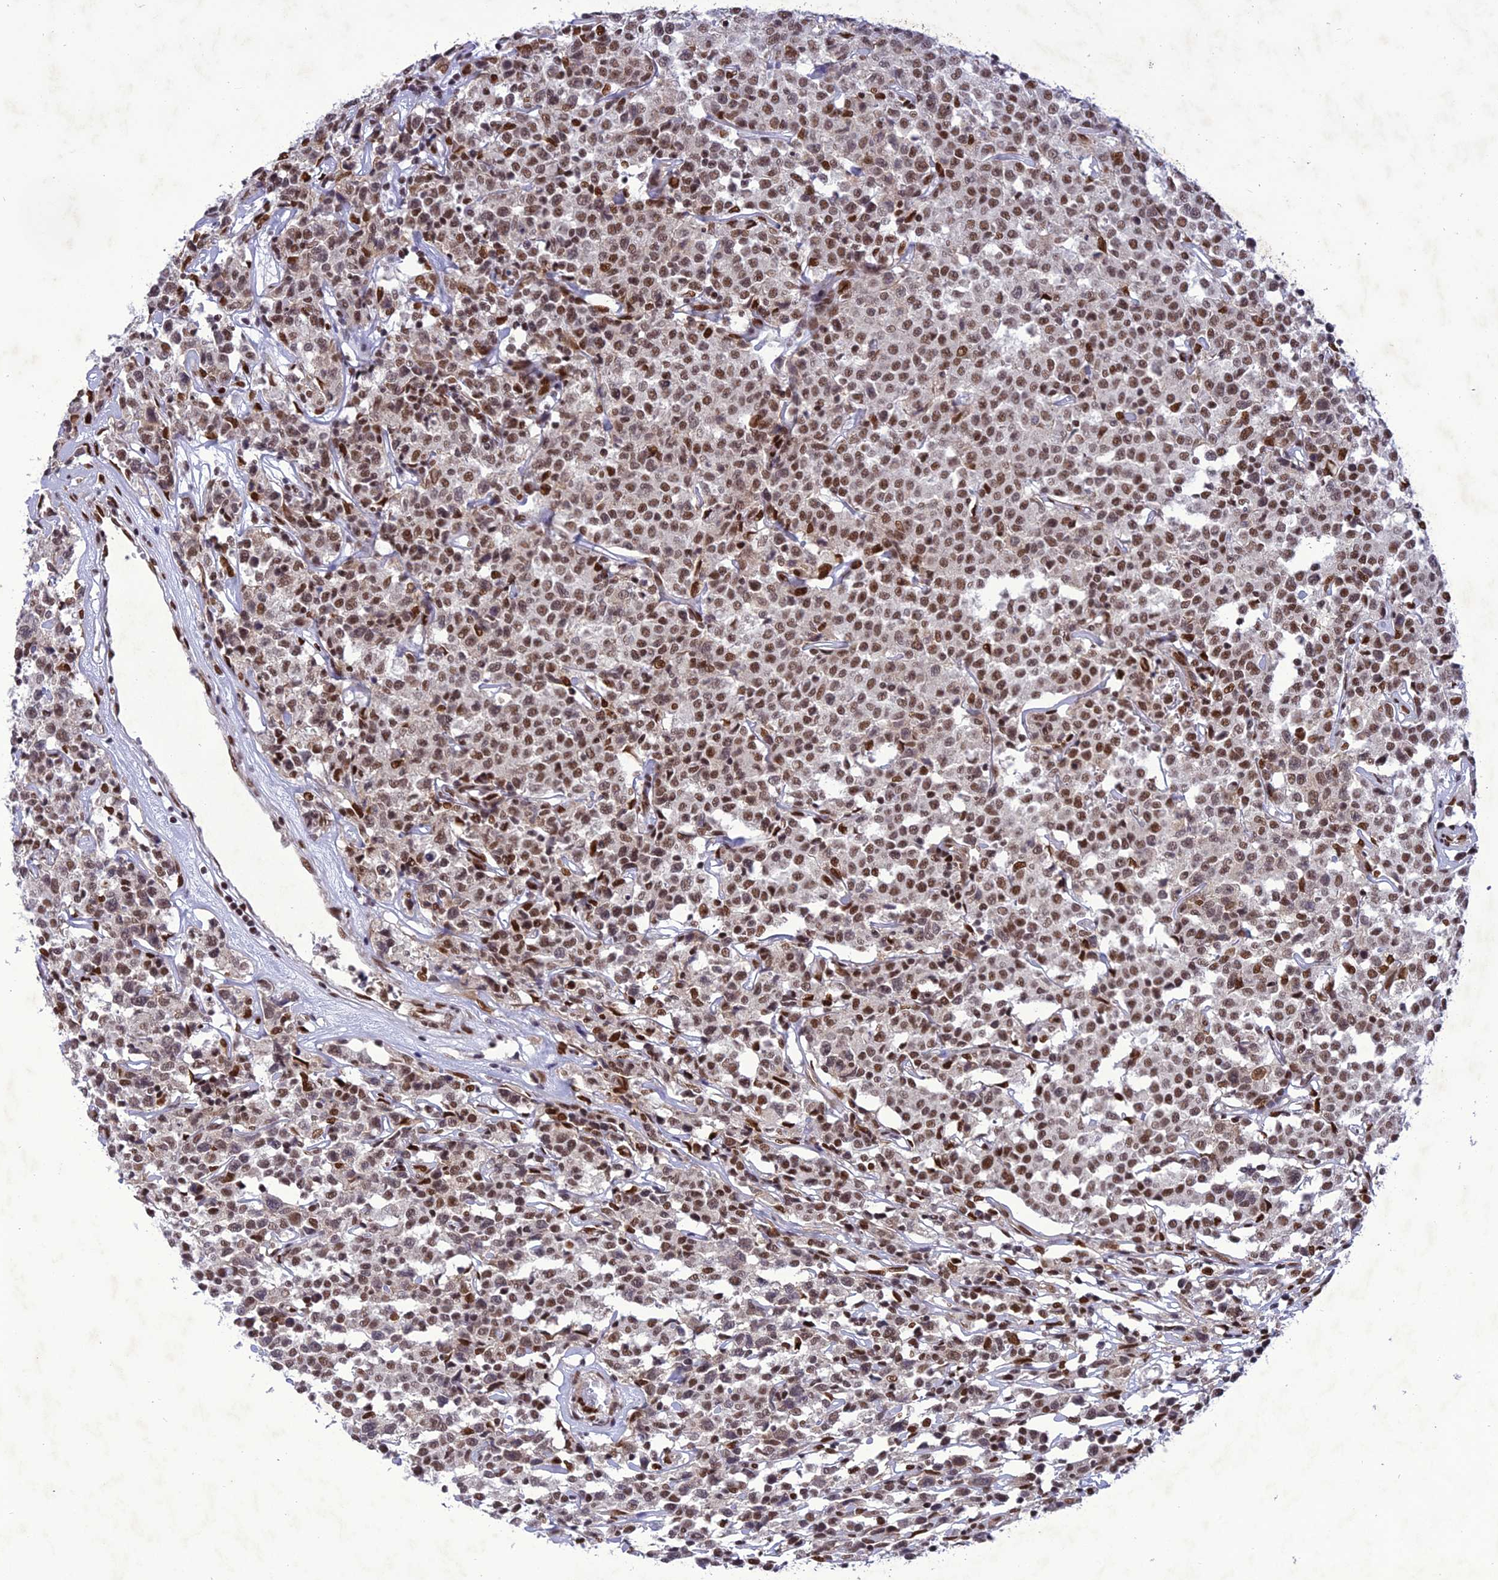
{"staining": {"intensity": "moderate", "quantity": ">75%", "location": "nuclear"}, "tissue": "lymphoma", "cell_type": "Tumor cells", "image_type": "cancer", "snomed": [{"axis": "morphology", "description": "Malignant lymphoma, non-Hodgkin's type, Low grade"}, {"axis": "topography", "description": "Small intestine"}], "caption": "Immunohistochemistry photomicrograph of human lymphoma stained for a protein (brown), which shows medium levels of moderate nuclear staining in approximately >75% of tumor cells.", "gene": "DDX1", "patient": {"sex": "female", "age": 59}}